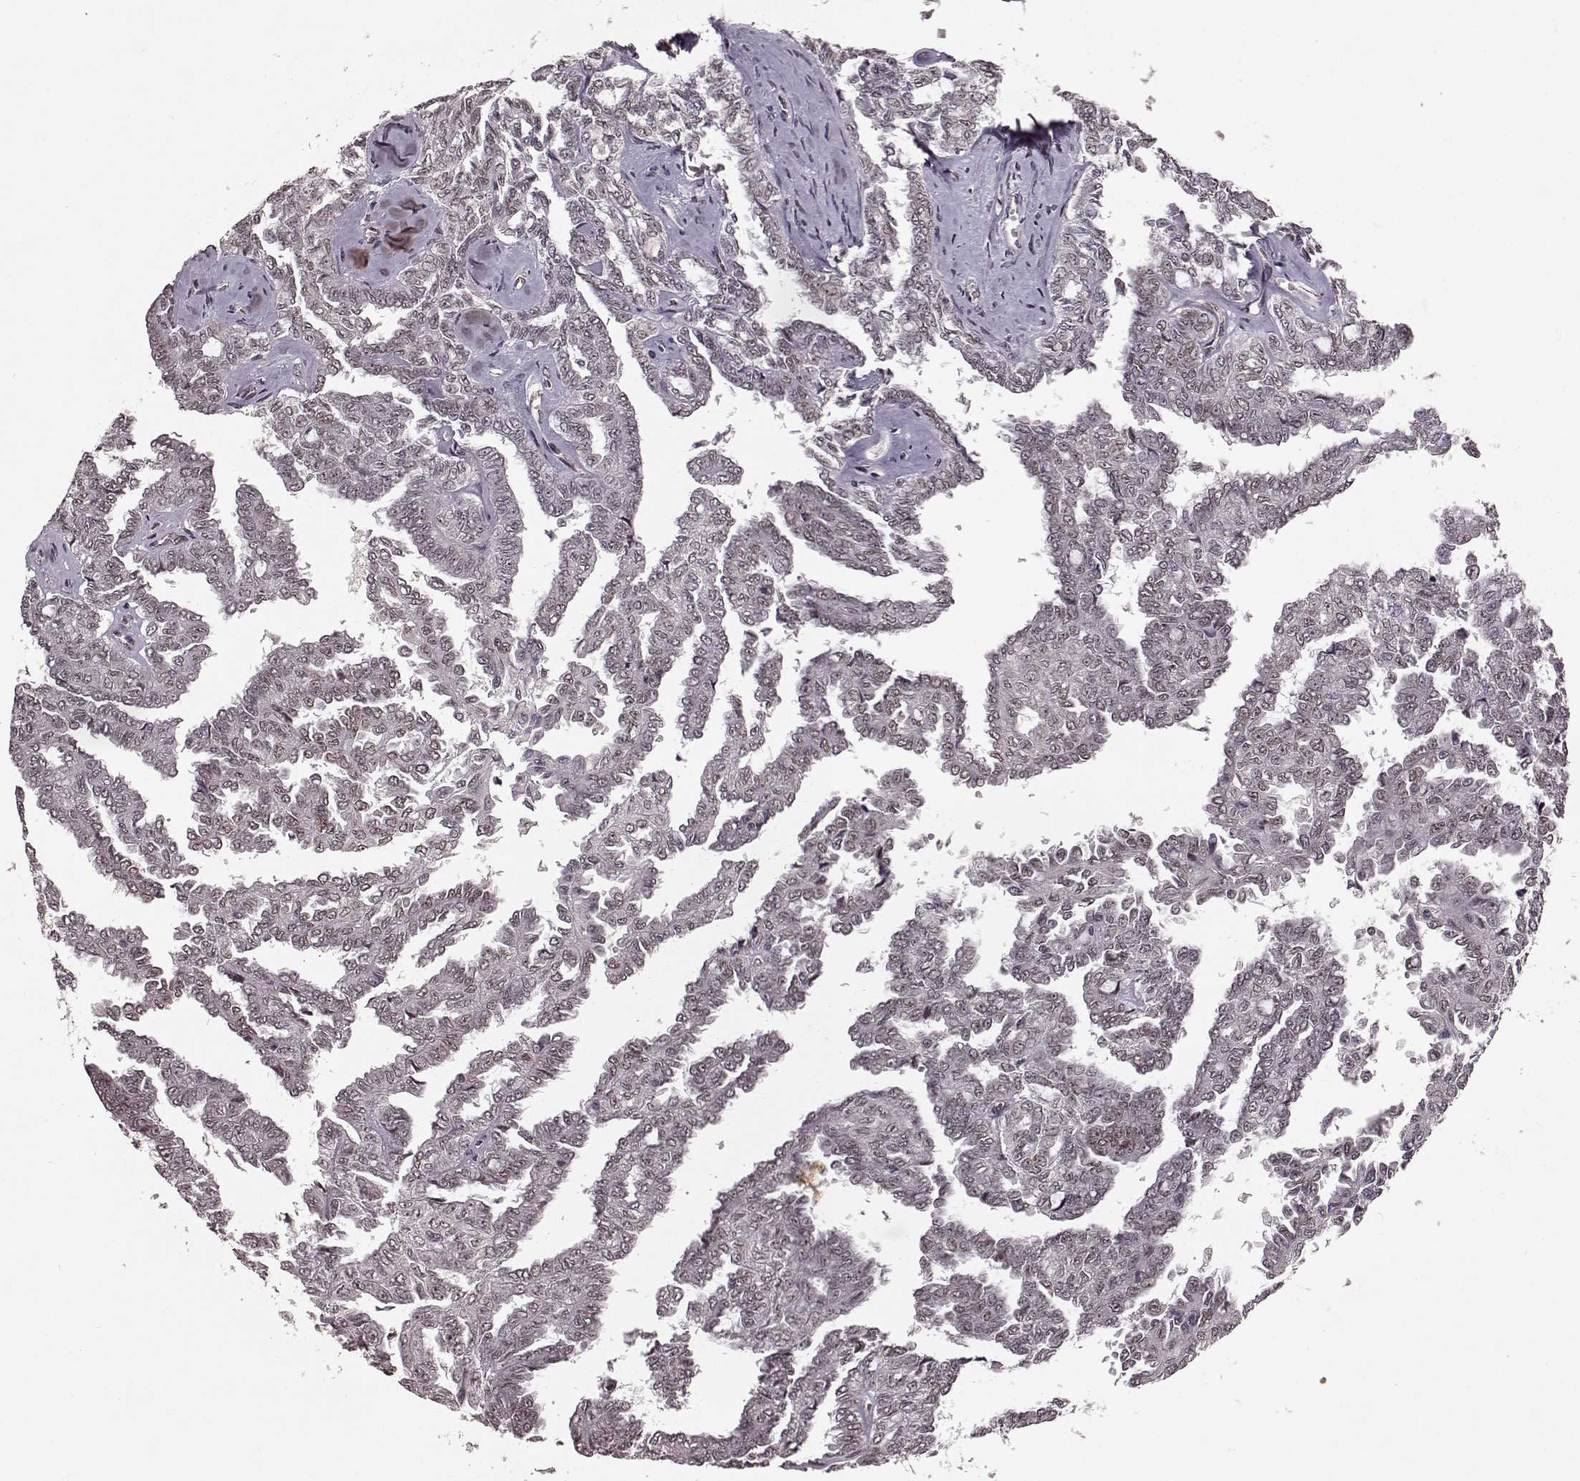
{"staining": {"intensity": "weak", "quantity": "25%-75%", "location": "nuclear"}, "tissue": "ovarian cancer", "cell_type": "Tumor cells", "image_type": "cancer", "snomed": [{"axis": "morphology", "description": "Cystadenocarcinoma, serous, NOS"}, {"axis": "topography", "description": "Ovary"}], "caption": "Immunohistochemistry of ovarian cancer shows low levels of weak nuclear positivity in about 25%-75% of tumor cells. (DAB IHC, brown staining for protein, blue staining for nuclei).", "gene": "RRAGD", "patient": {"sex": "female", "age": 71}}